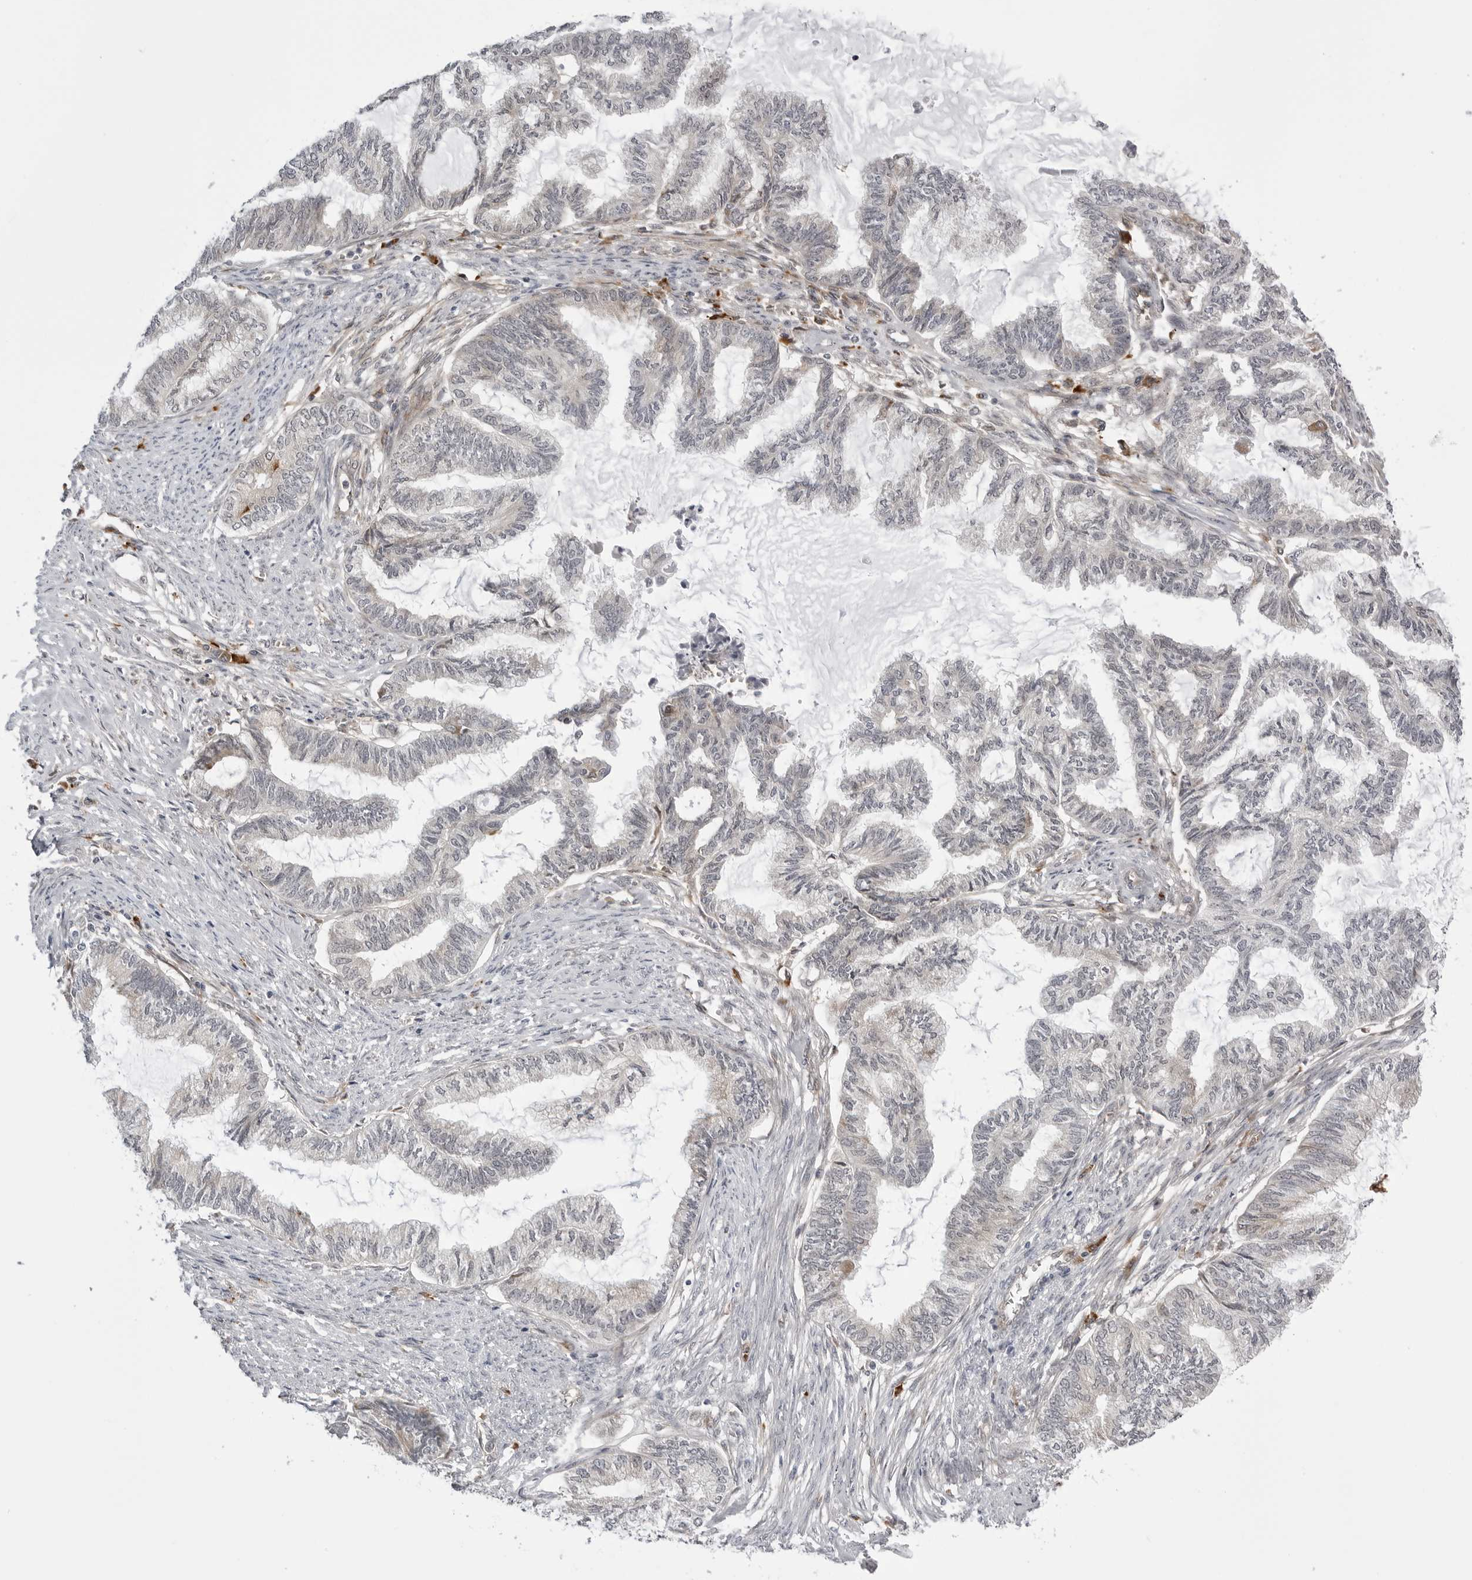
{"staining": {"intensity": "negative", "quantity": "none", "location": "none"}, "tissue": "endometrial cancer", "cell_type": "Tumor cells", "image_type": "cancer", "snomed": [{"axis": "morphology", "description": "Adenocarcinoma, NOS"}, {"axis": "topography", "description": "Endometrium"}], "caption": "Tumor cells show no significant protein positivity in endometrial adenocarcinoma. The staining is performed using DAB brown chromogen with nuclei counter-stained in using hematoxylin.", "gene": "ARL5A", "patient": {"sex": "female", "age": 86}}